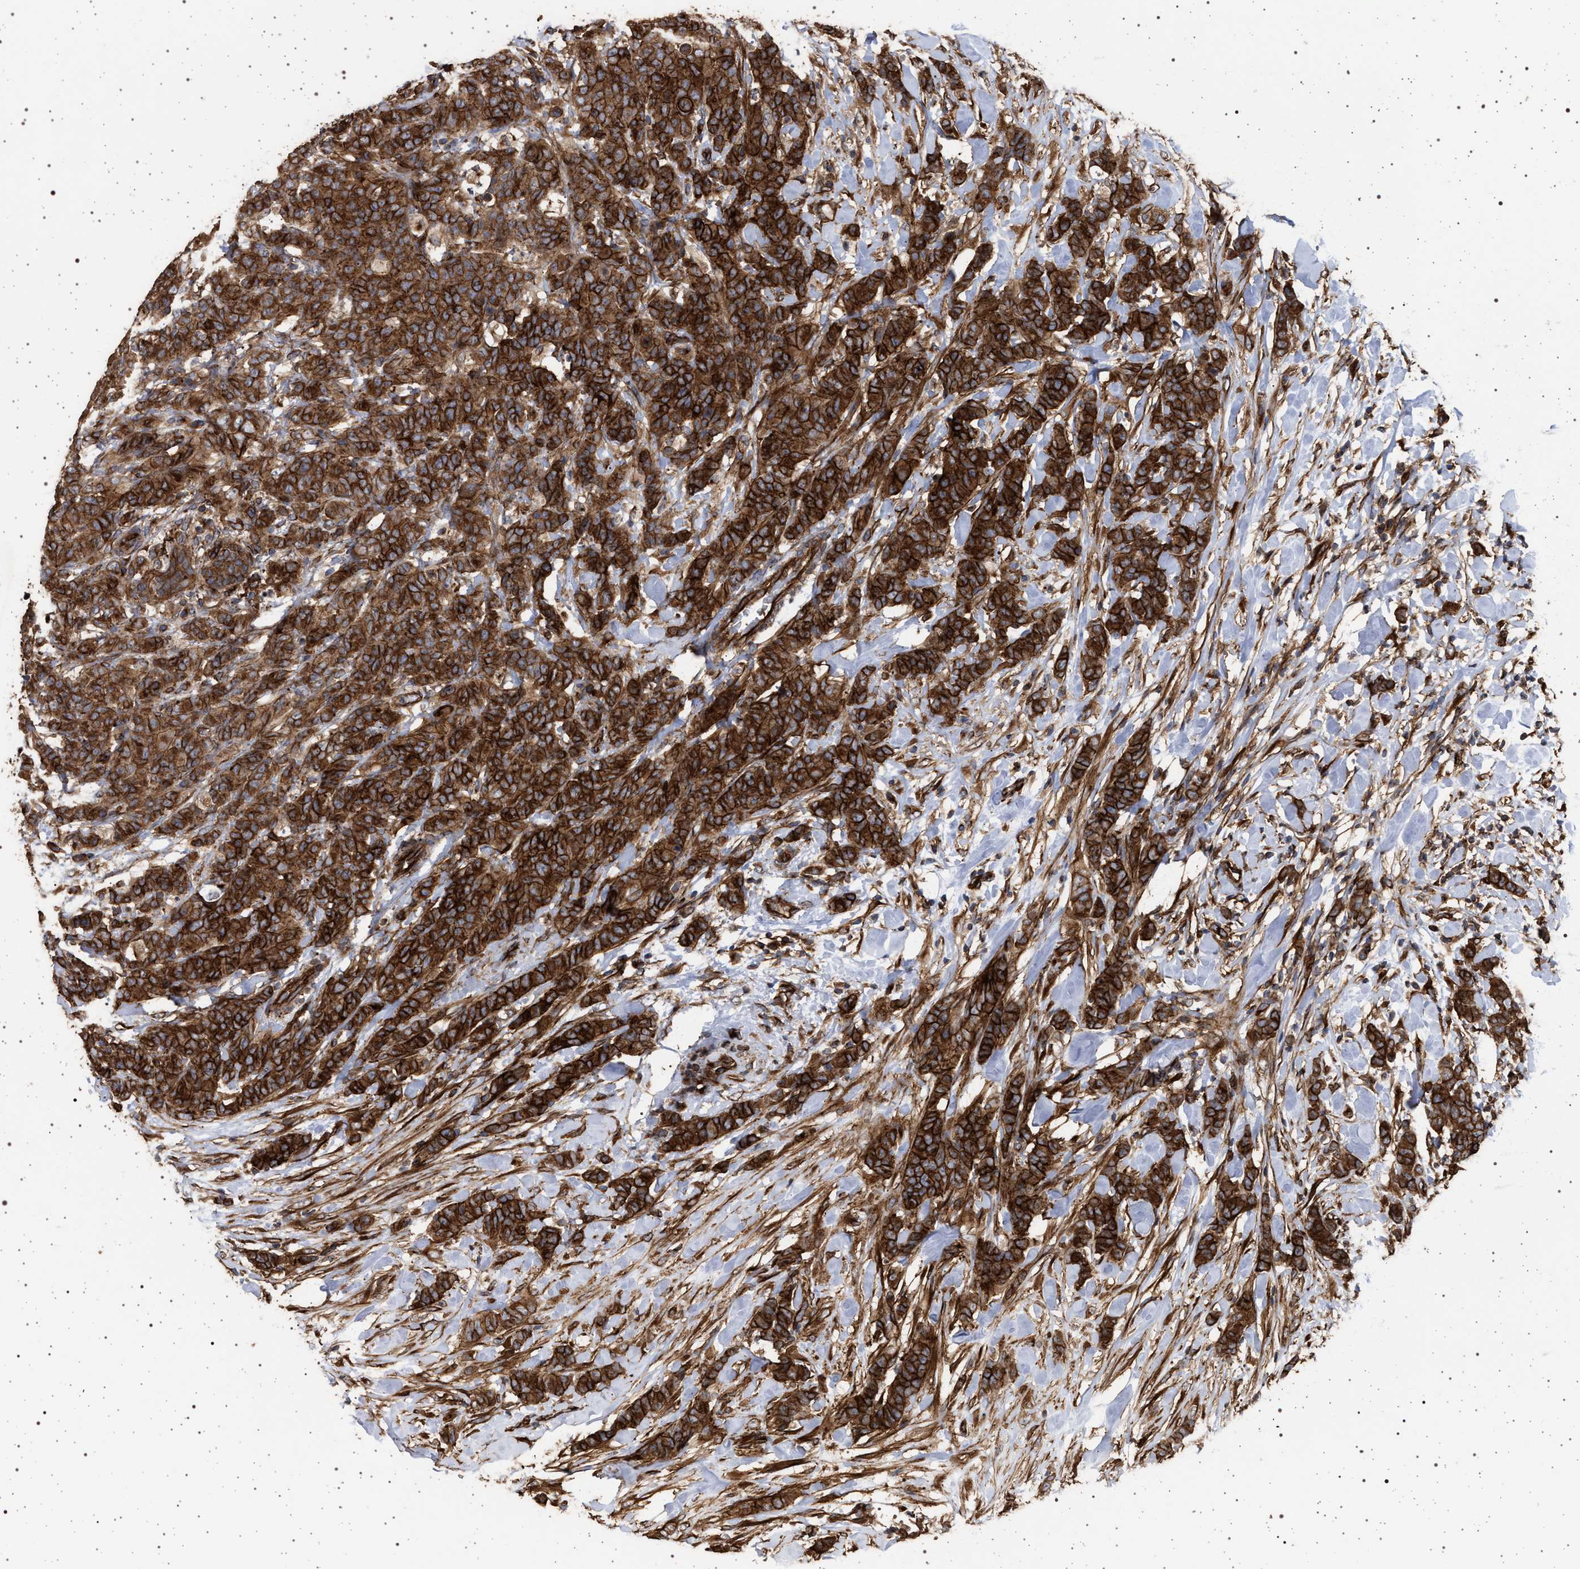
{"staining": {"intensity": "strong", "quantity": ">75%", "location": "cytoplasmic/membranous"}, "tissue": "breast cancer", "cell_type": "Tumor cells", "image_type": "cancer", "snomed": [{"axis": "morphology", "description": "Normal tissue, NOS"}, {"axis": "morphology", "description": "Duct carcinoma"}, {"axis": "topography", "description": "Breast"}], "caption": "Immunohistochemical staining of human infiltrating ductal carcinoma (breast) shows strong cytoplasmic/membranous protein staining in about >75% of tumor cells. (DAB (3,3'-diaminobenzidine) = brown stain, brightfield microscopy at high magnification).", "gene": "IFT20", "patient": {"sex": "female", "age": 40}}